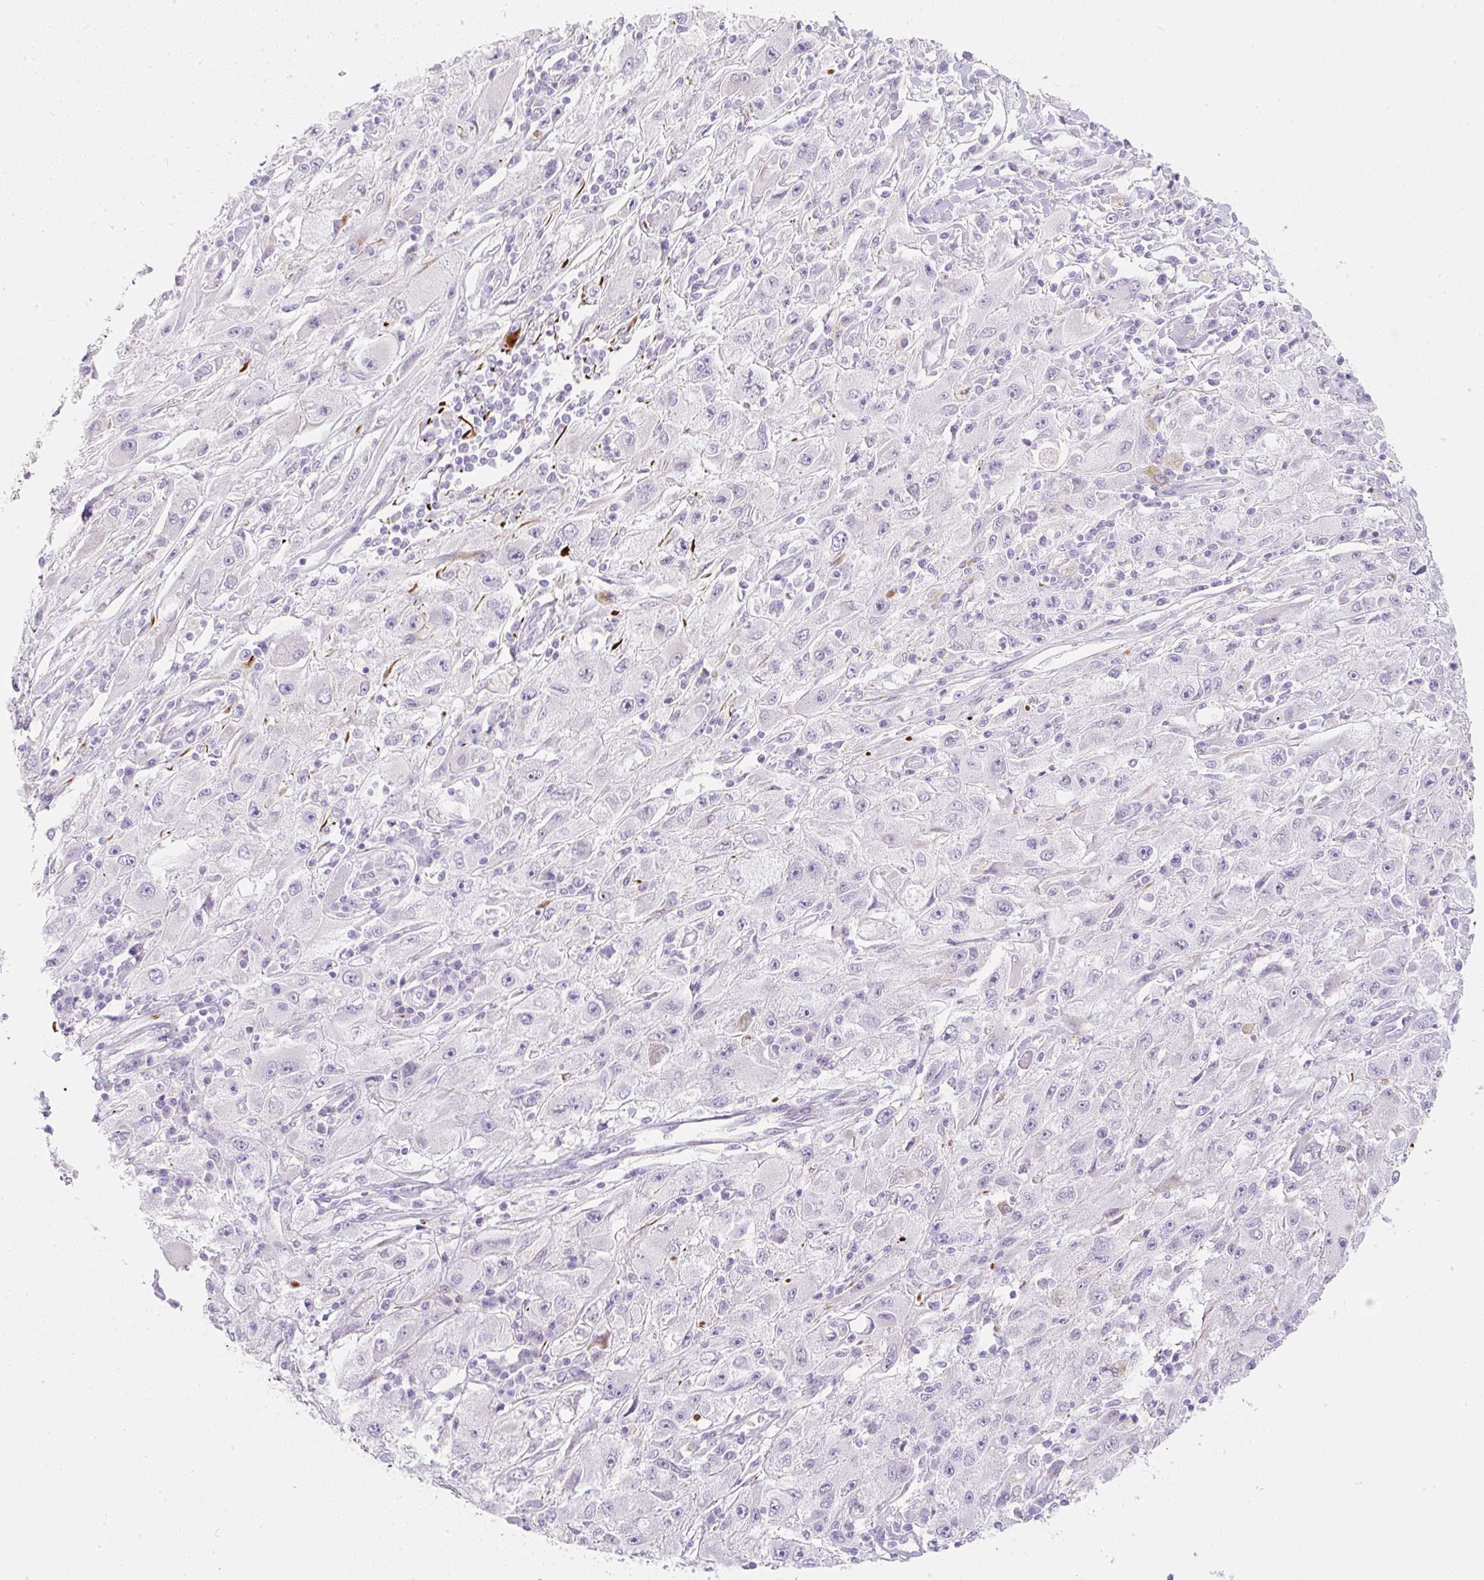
{"staining": {"intensity": "negative", "quantity": "none", "location": "none"}, "tissue": "melanoma", "cell_type": "Tumor cells", "image_type": "cancer", "snomed": [{"axis": "morphology", "description": "Malignant melanoma, Metastatic site"}, {"axis": "topography", "description": "Skin"}], "caption": "High magnification brightfield microscopy of melanoma stained with DAB (3,3'-diaminobenzidine) (brown) and counterstained with hematoxylin (blue): tumor cells show no significant staining. (DAB (3,3'-diaminobenzidine) IHC visualized using brightfield microscopy, high magnification).", "gene": "ZNF689", "patient": {"sex": "male", "age": 53}}